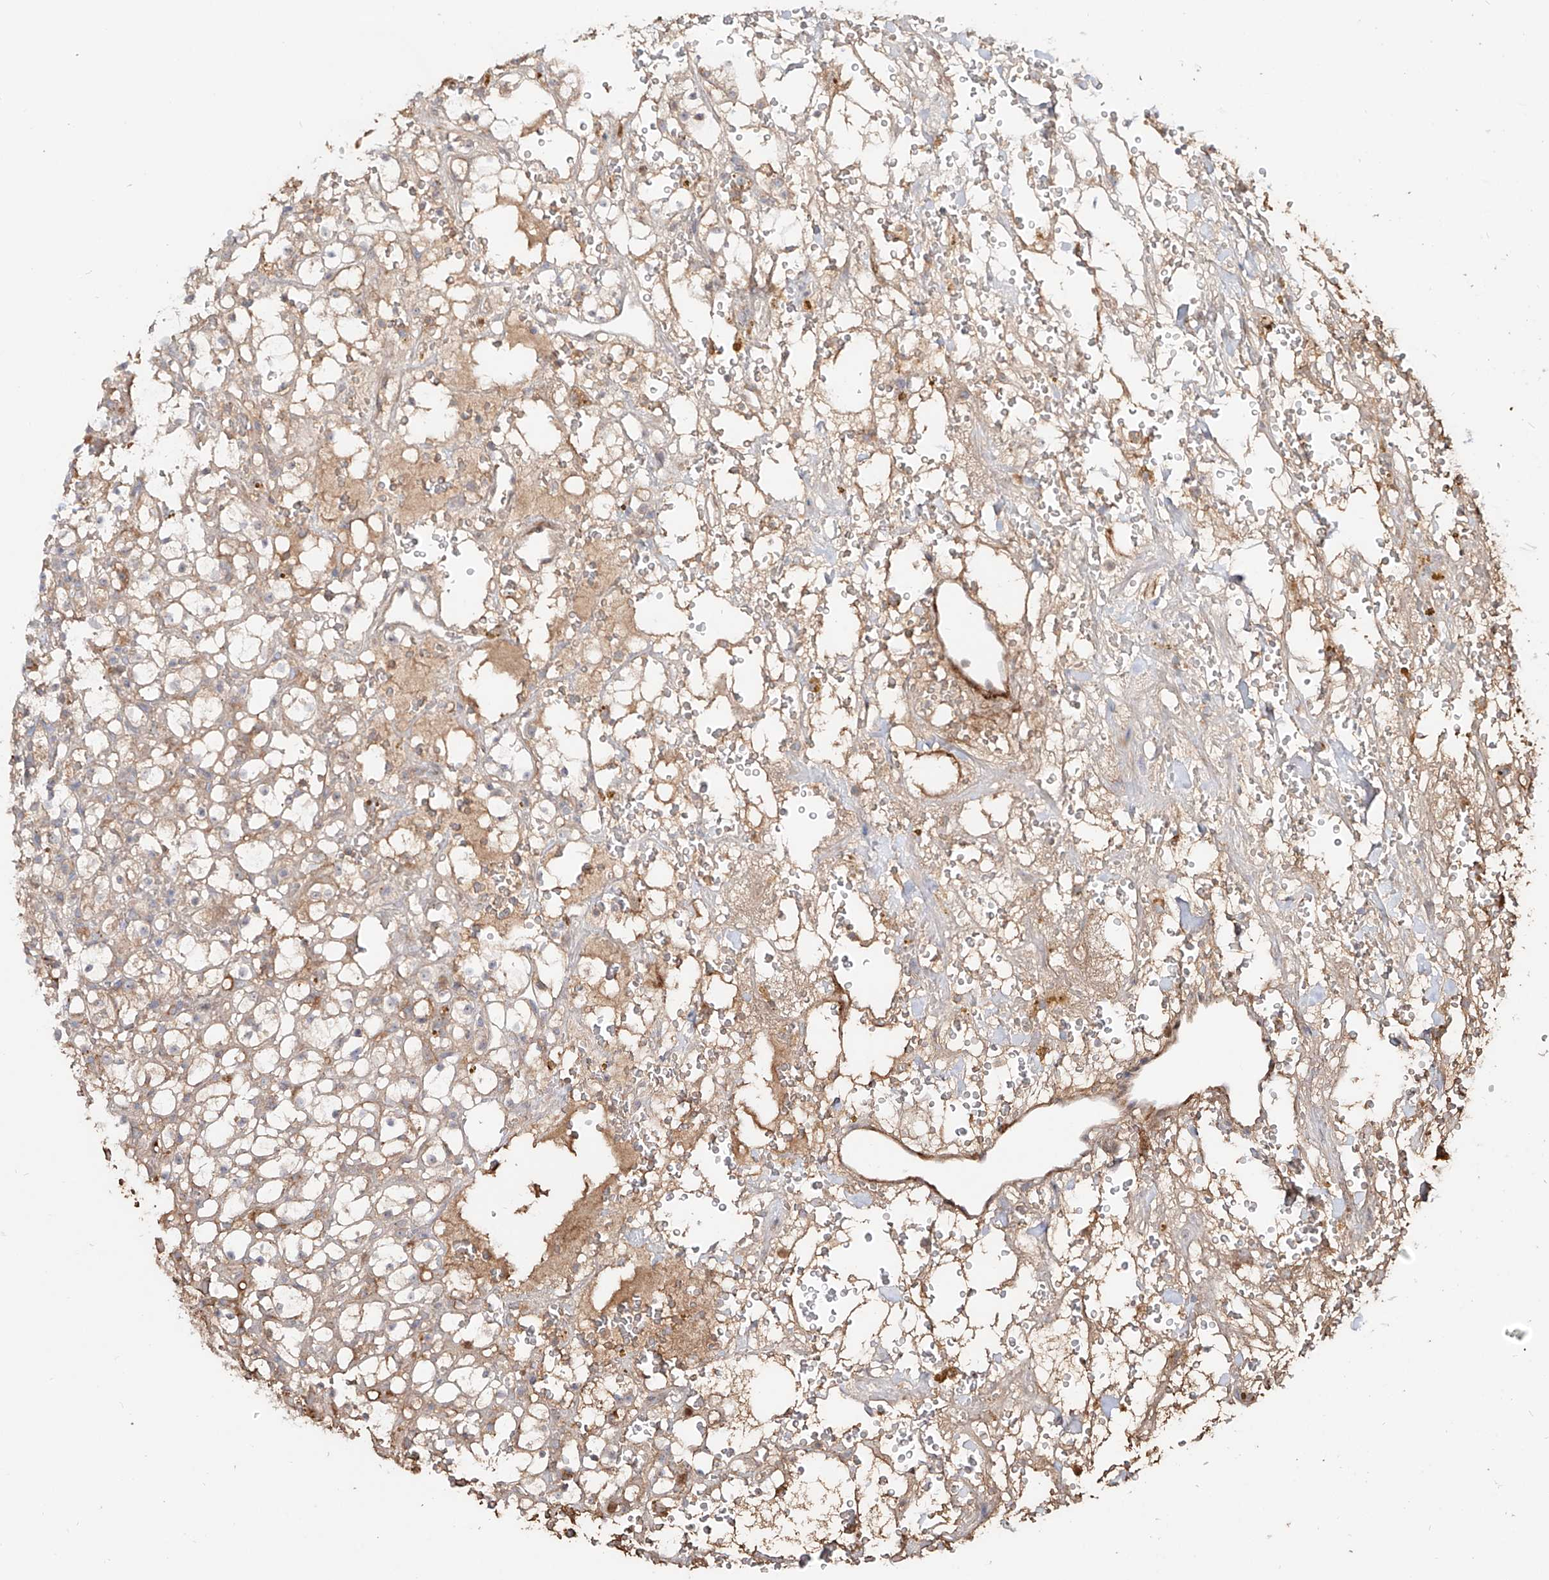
{"staining": {"intensity": "weak", "quantity": "25%-75%", "location": "cytoplasmic/membranous"}, "tissue": "renal cancer", "cell_type": "Tumor cells", "image_type": "cancer", "snomed": [{"axis": "morphology", "description": "Adenocarcinoma, NOS"}, {"axis": "topography", "description": "Kidney"}], "caption": "Renal cancer stained for a protein (brown) shows weak cytoplasmic/membranous positive positivity in approximately 25%-75% of tumor cells.", "gene": "ERO1A", "patient": {"sex": "male", "age": 61}}